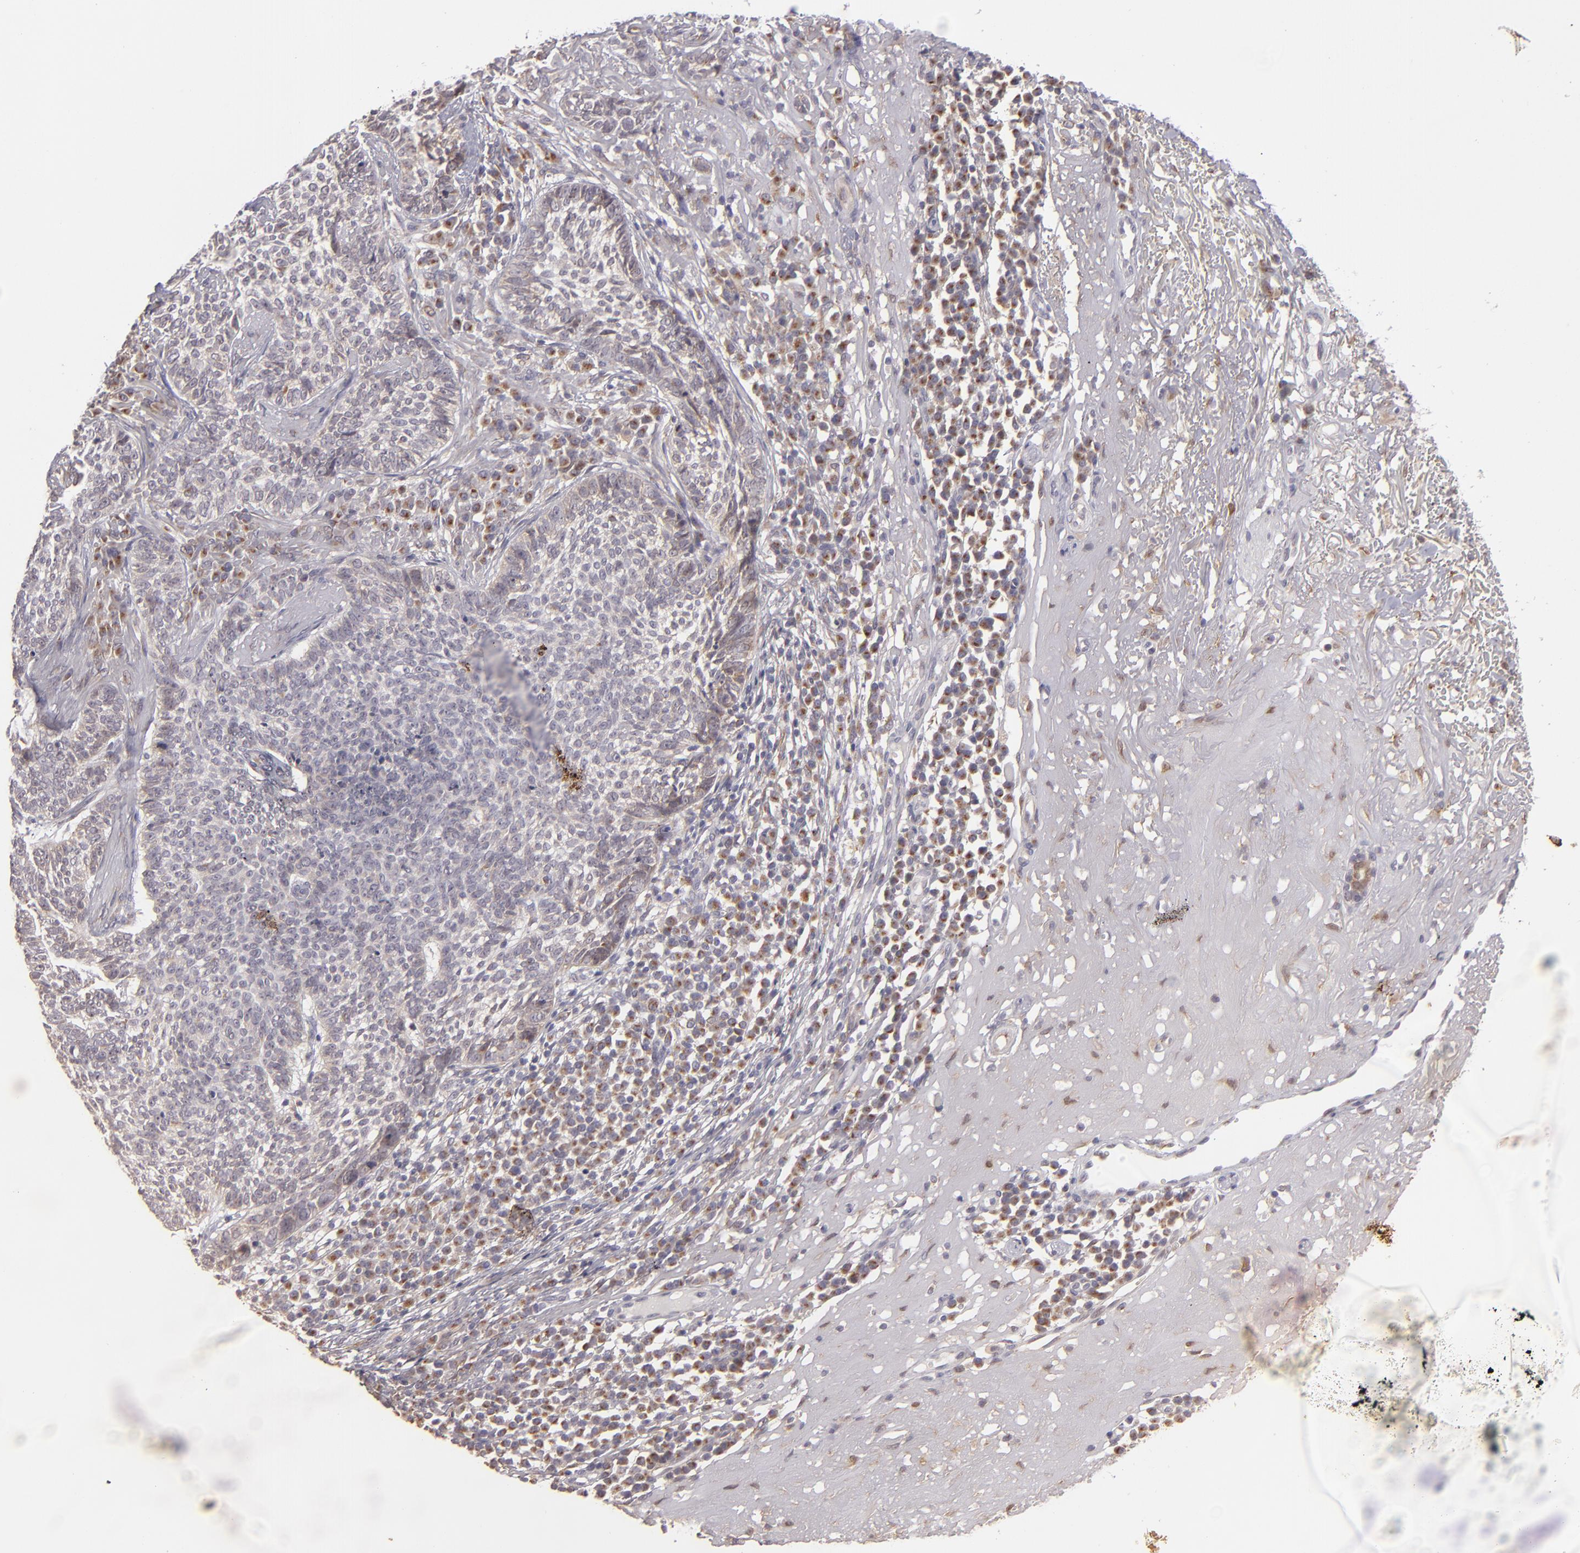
{"staining": {"intensity": "weak", "quantity": "<25%", "location": "cytoplasmic/membranous"}, "tissue": "skin cancer", "cell_type": "Tumor cells", "image_type": "cancer", "snomed": [{"axis": "morphology", "description": "Basal cell carcinoma"}, {"axis": "topography", "description": "Skin"}], "caption": "The image exhibits no staining of tumor cells in skin cancer. (Immunohistochemistry, brightfield microscopy, high magnification).", "gene": "SH2D4A", "patient": {"sex": "female", "age": 89}}